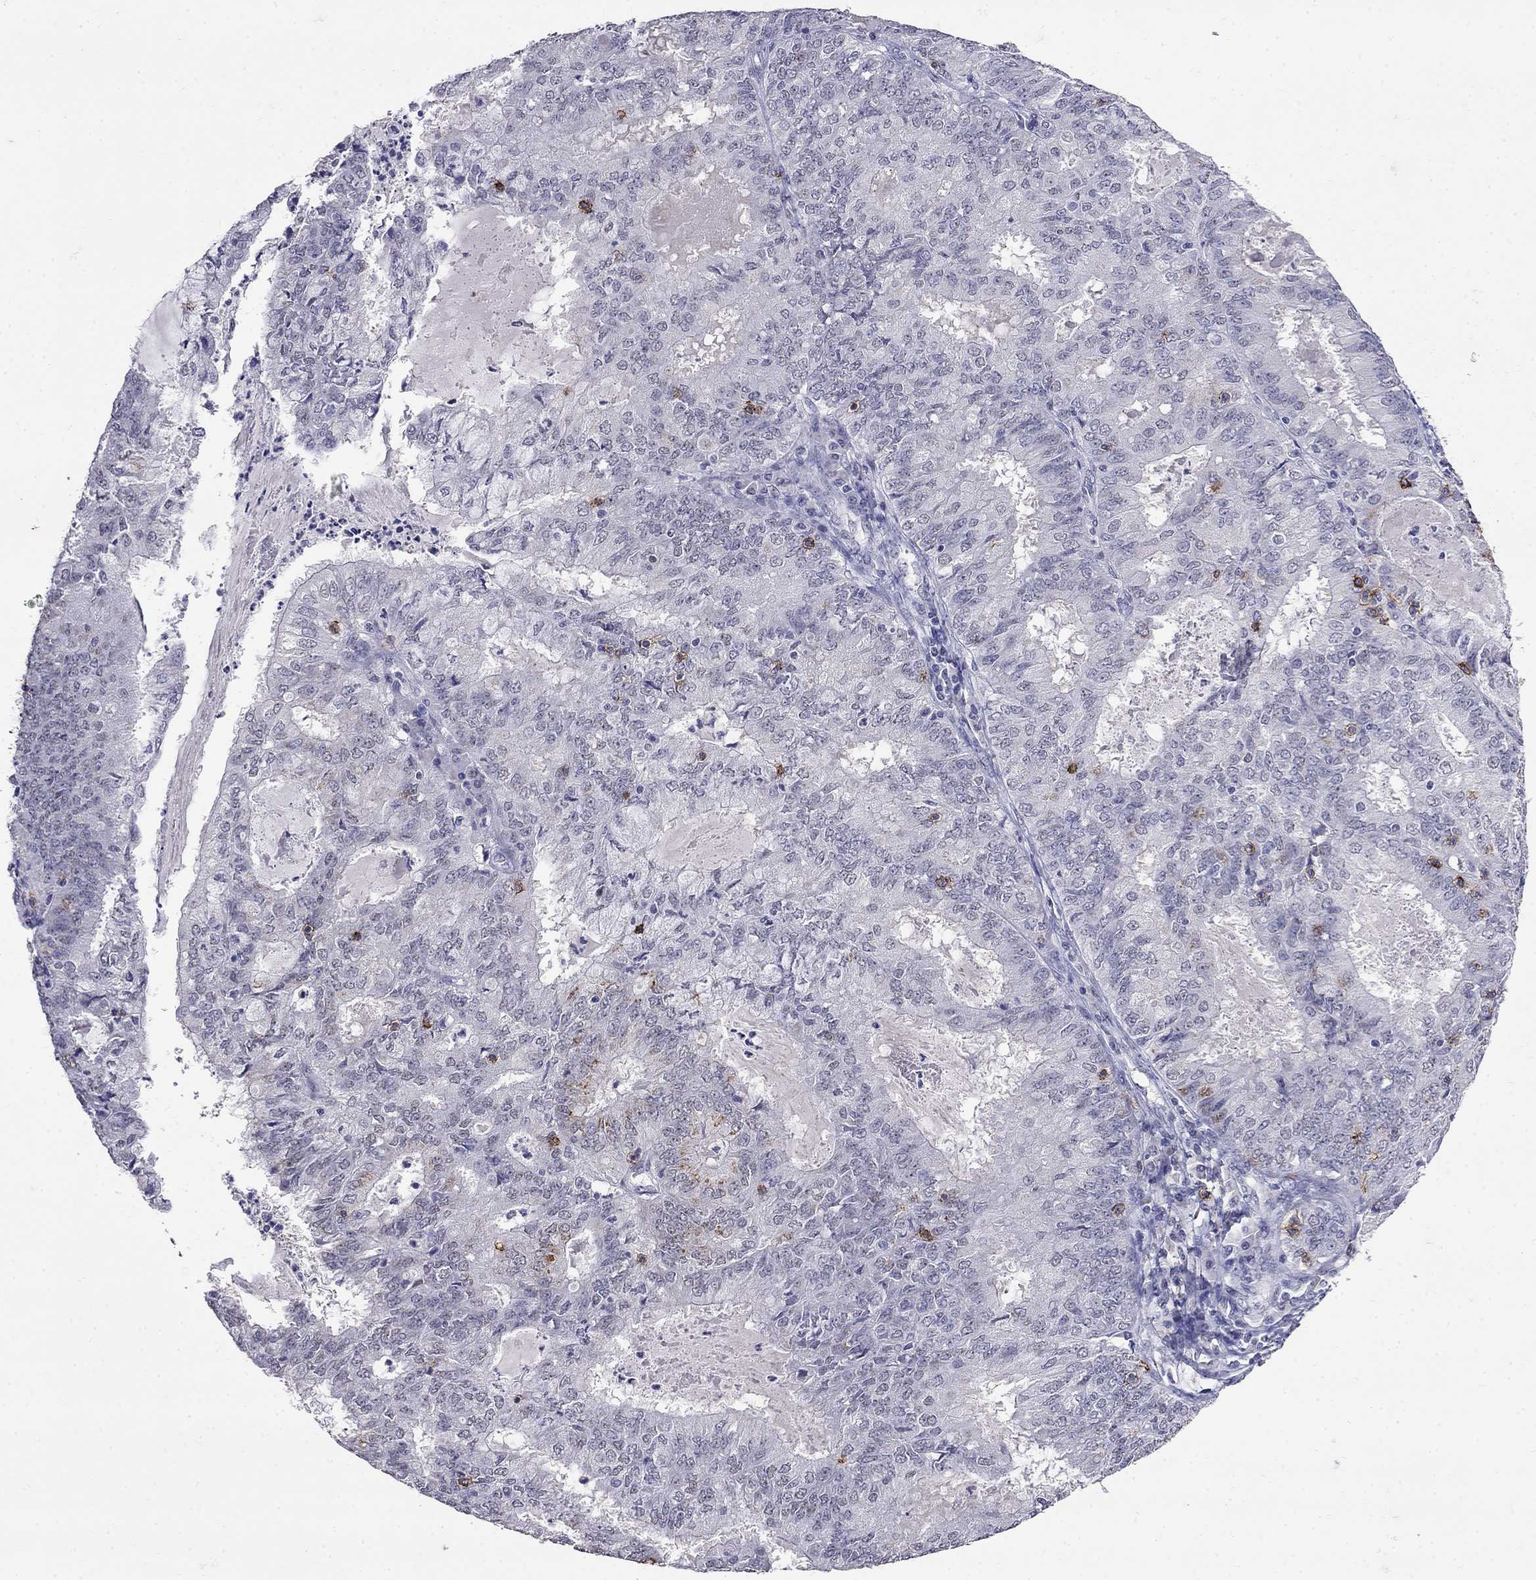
{"staining": {"intensity": "negative", "quantity": "none", "location": "none"}, "tissue": "endometrial cancer", "cell_type": "Tumor cells", "image_type": "cancer", "snomed": [{"axis": "morphology", "description": "Adenocarcinoma, NOS"}, {"axis": "topography", "description": "Endometrium"}], "caption": "Immunohistochemistry histopathology image of neoplastic tissue: human endometrial adenocarcinoma stained with DAB demonstrates no significant protein positivity in tumor cells. (DAB immunohistochemistry, high magnification).", "gene": "CD8B", "patient": {"sex": "female", "age": 57}}